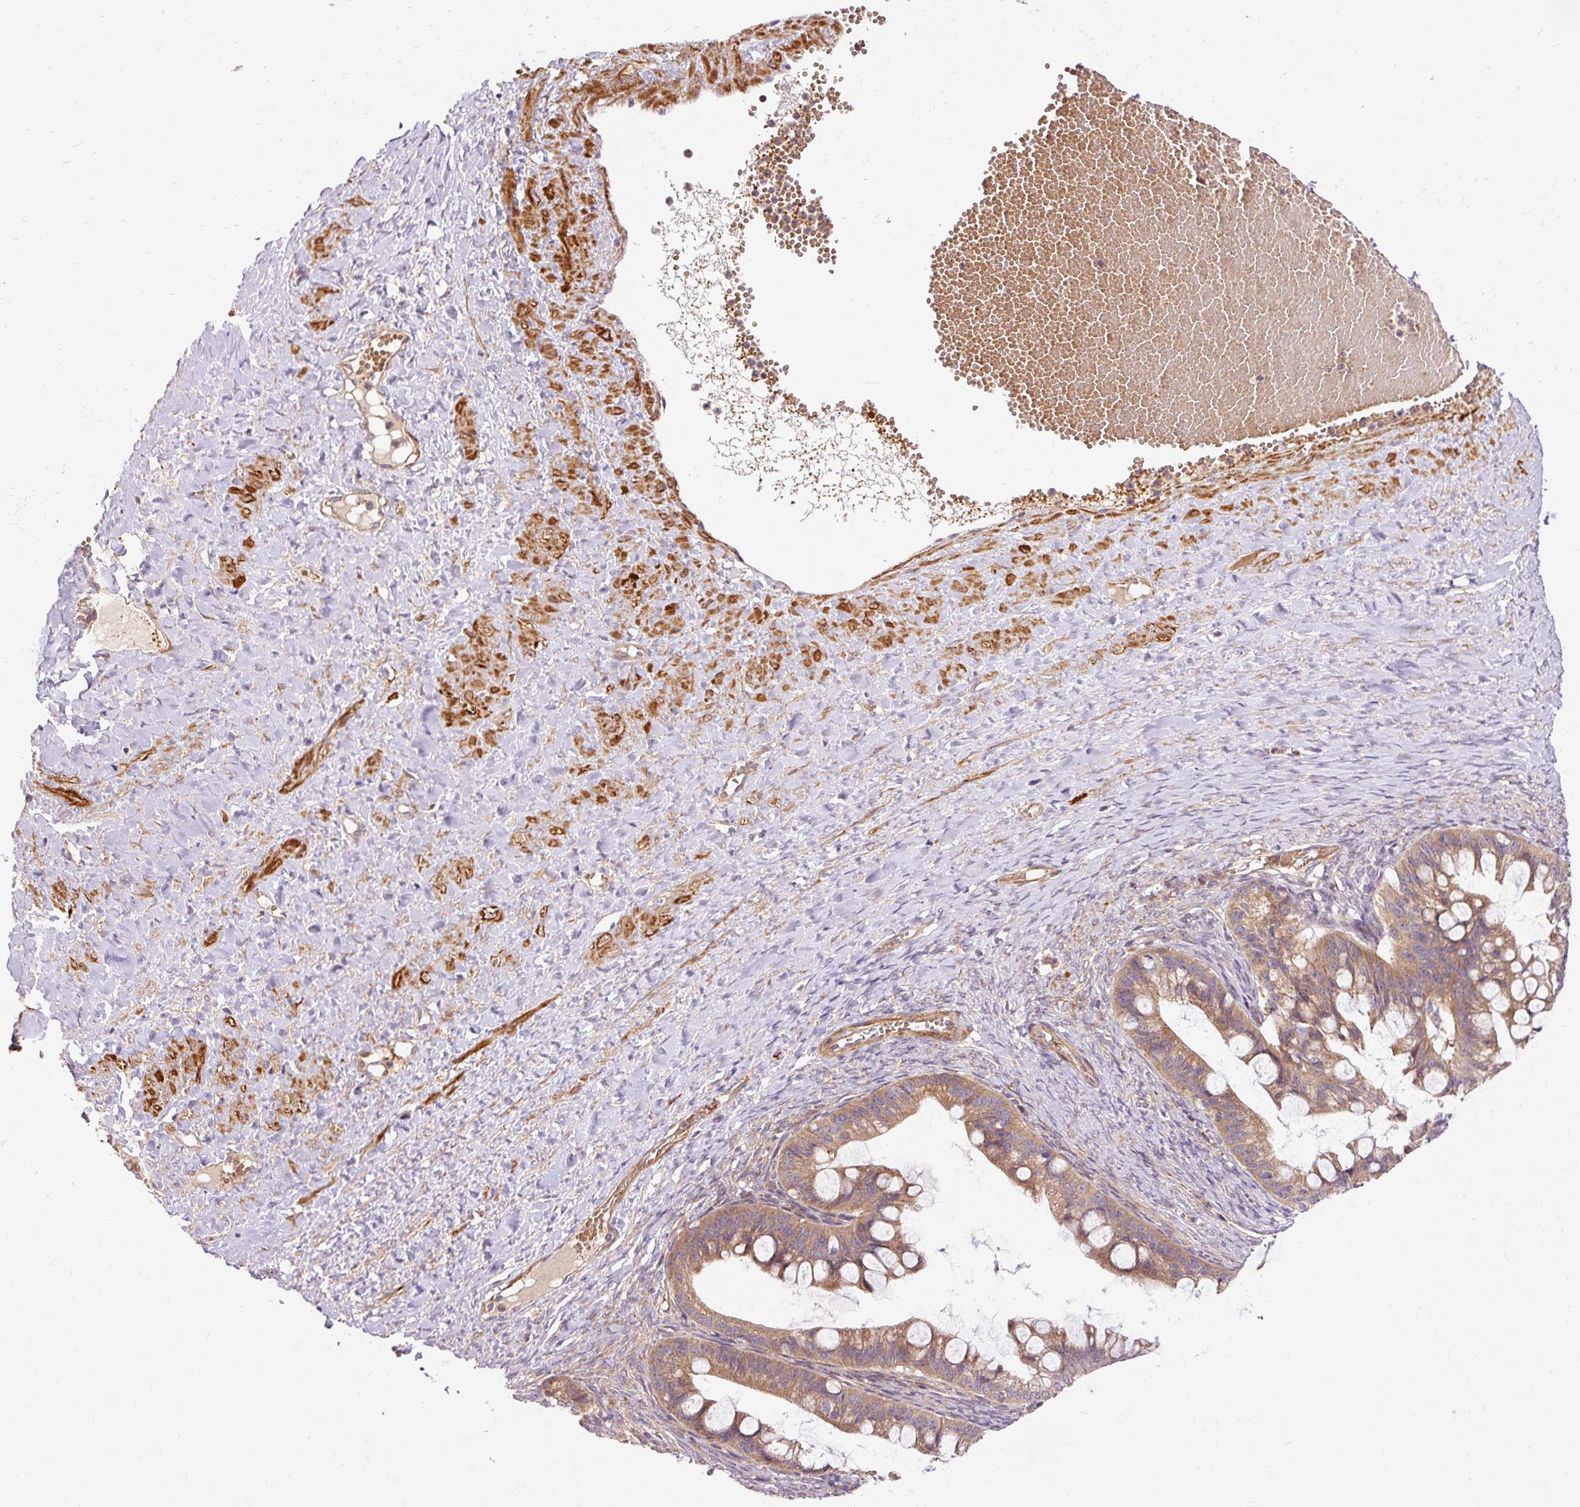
{"staining": {"intensity": "moderate", "quantity": ">75%", "location": "cytoplasmic/membranous"}, "tissue": "ovarian cancer", "cell_type": "Tumor cells", "image_type": "cancer", "snomed": [{"axis": "morphology", "description": "Cystadenocarcinoma, mucinous, NOS"}, {"axis": "topography", "description": "Ovary"}], "caption": "Immunohistochemical staining of human ovarian mucinous cystadenocarcinoma reveals medium levels of moderate cytoplasmic/membranous protein positivity in about >75% of tumor cells. (DAB IHC with brightfield microscopy, high magnification).", "gene": "RIPOR3", "patient": {"sex": "female", "age": 73}}